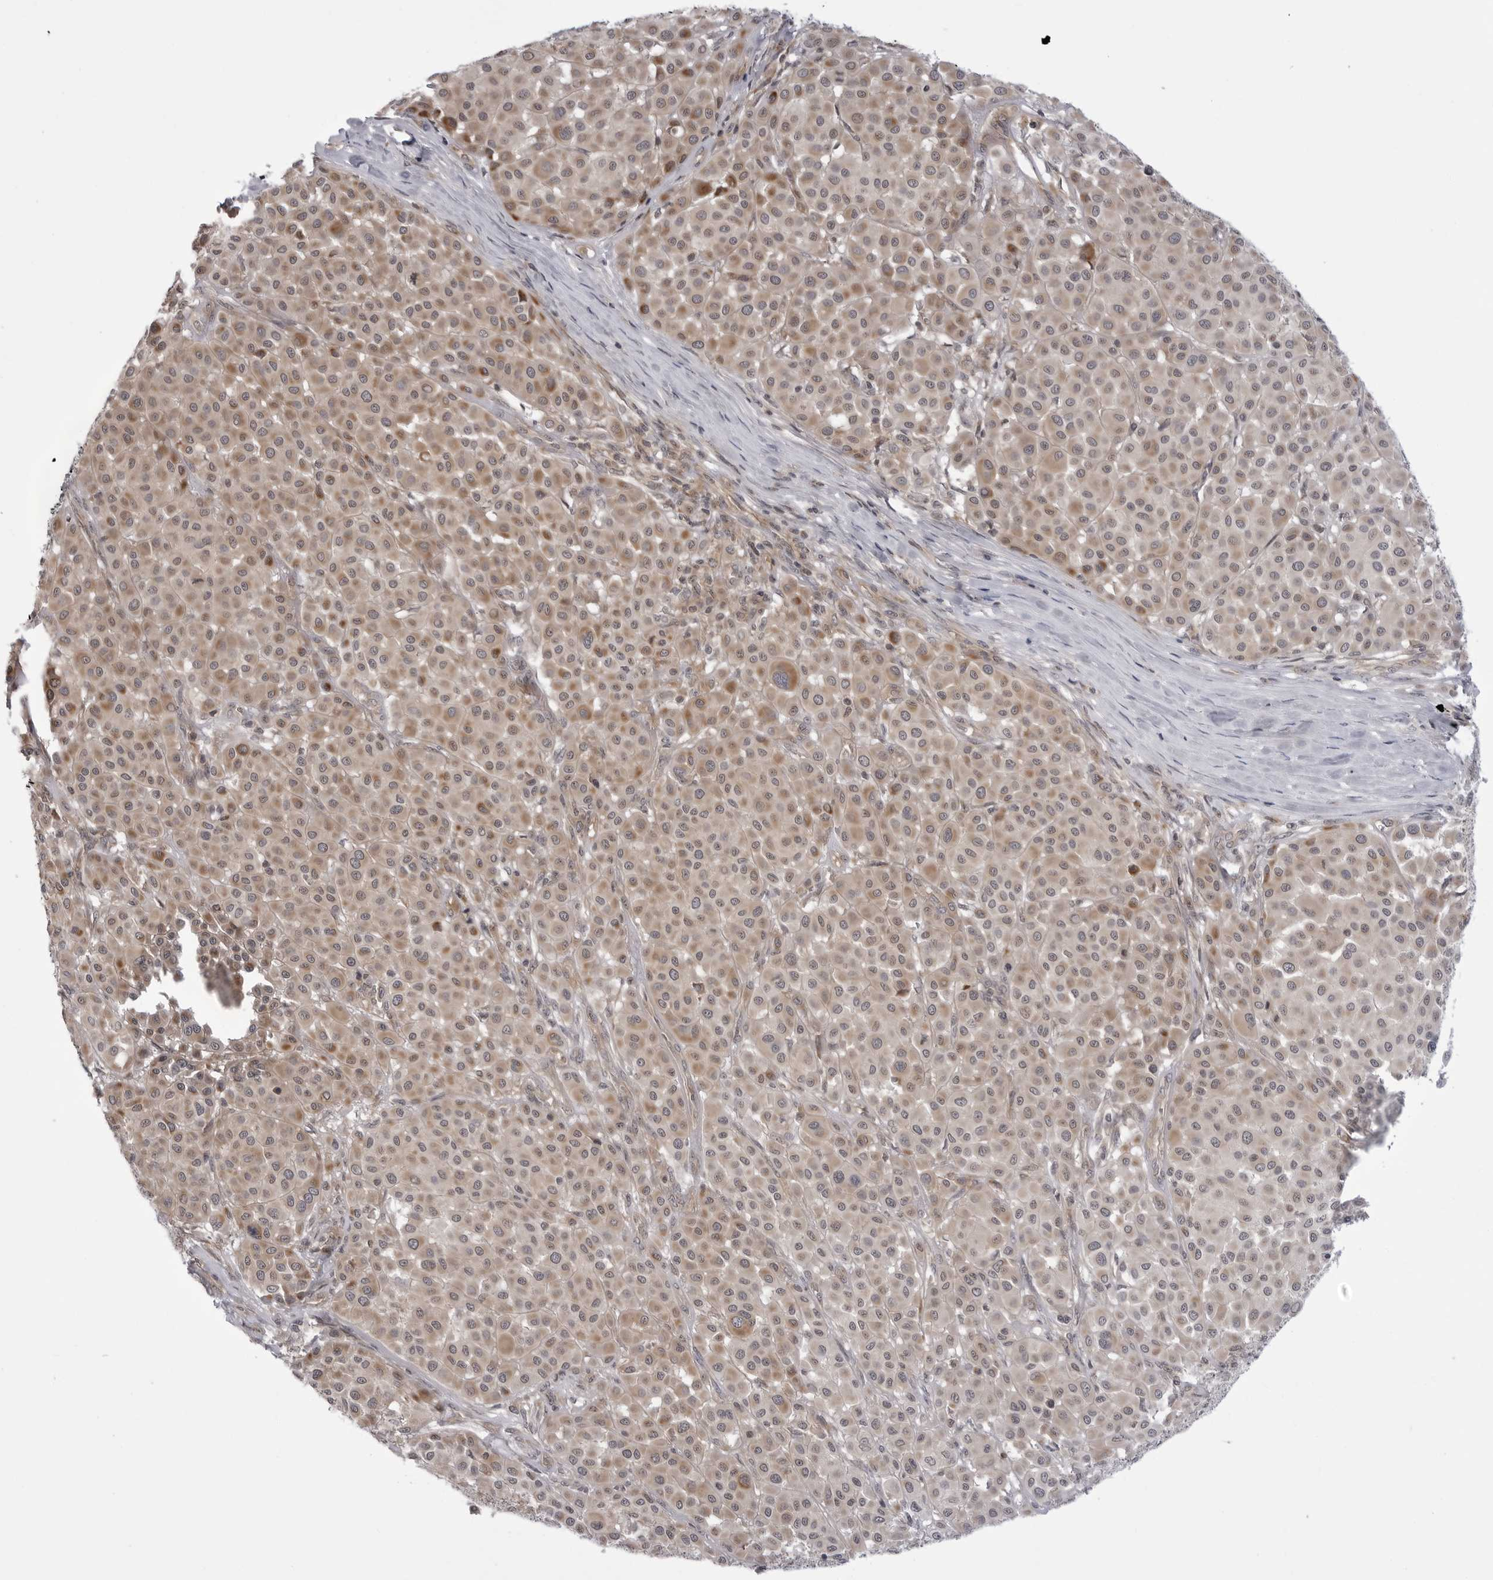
{"staining": {"intensity": "weak", "quantity": "25%-75%", "location": "cytoplasmic/membranous"}, "tissue": "melanoma", "cell_type": "Tumor cells", "image_type": "cancer", "snomed": [{"axis": "morphology", "description": "Malignant melanoma, Metastatic site"}, {"axis": "topography", "description": "Soft tissue"}], "caption": "Tumor cells reveal low levels of weak cytoplasmic/membranous positivity in about 25%-75% of cells in melanoma. (DAB IHC with brightfield microscopy, high magnification).", "gene": "CCDC18", "patient": {"sex": "male", "age": 41}}